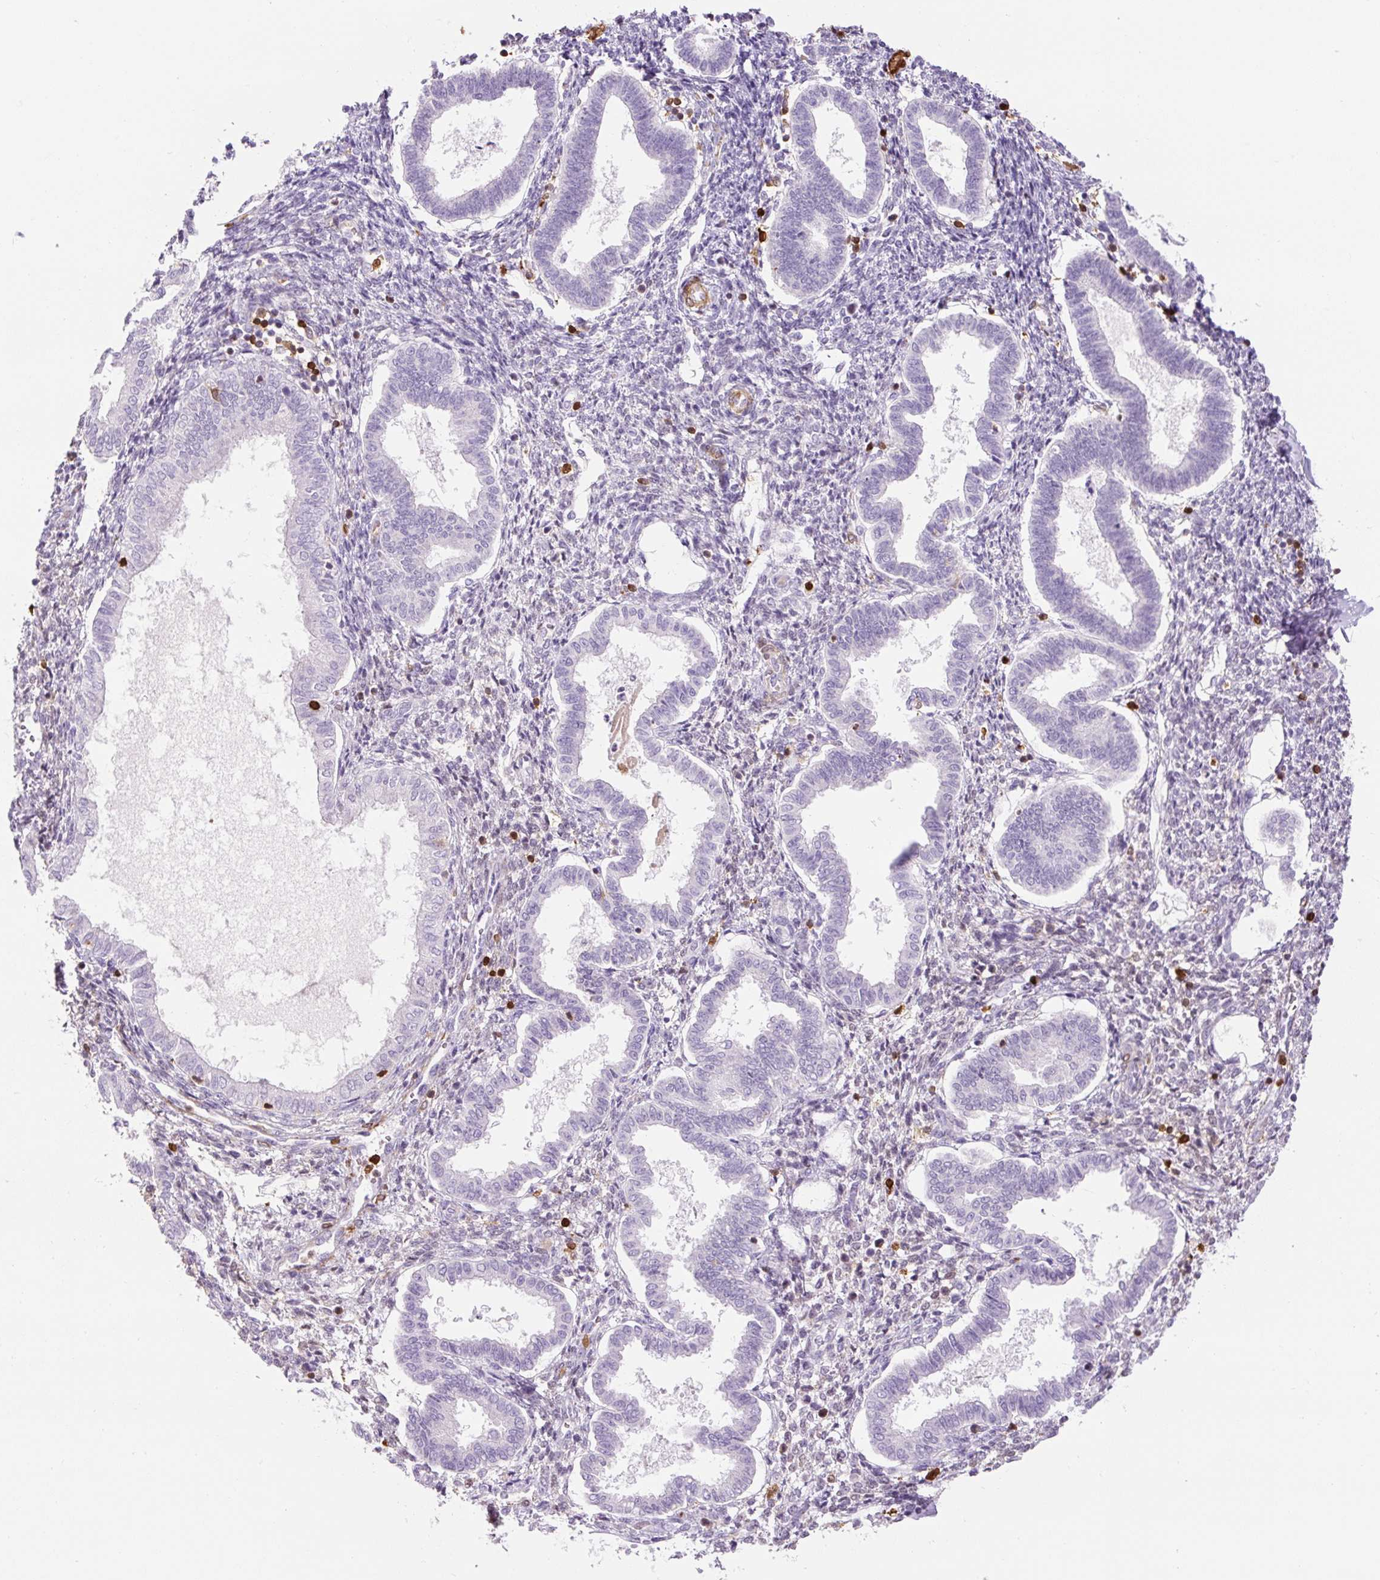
{"staining": {"intensity": "negative", "quantity": "none", "location": "none"}, "tissue": "endometrium", "cell_type": "Cells in endometrial stroma", "image_type": "normal", "snomed": [{"axis": "morphology", "description": "Normal tissue, NOS"}, {"axis": "topography", "description": "Endometrium"}], "caption": "A high-resolution image shows immunohistochemistry (IHC) staining of unremarkable endometrium, which displays no significant positivity in cells in endometrial stroma.", "gene": "S100A4", "patient": {"sex": "female", "age": 24}}